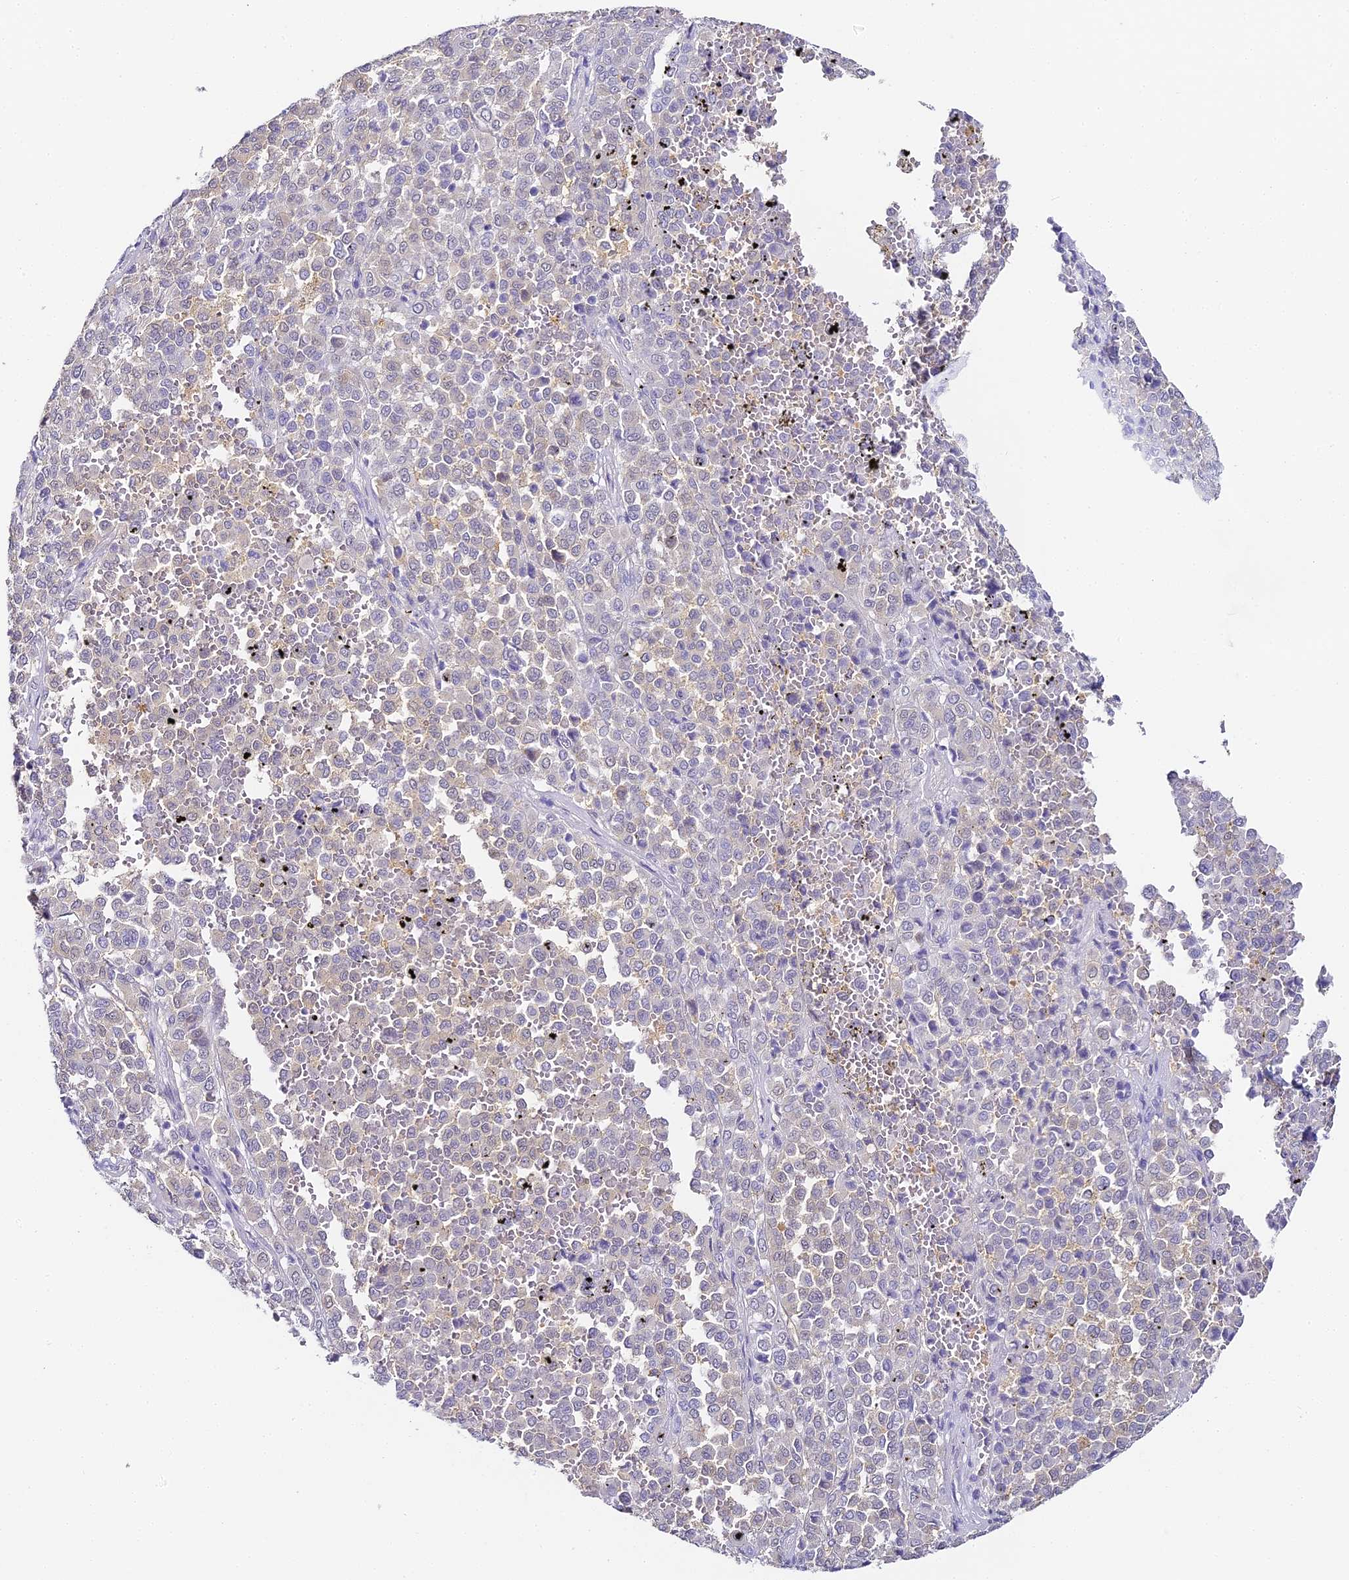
{"staining": {"intensity": "negative", "quantity": "none", "location": "none"}, "tissue": "melanoma", "cell_type": "Tumor cells", "image_type": "cancer", "snomed": [{"axis": "morphology", "description": "Malignant melanoma, Metastatic site"}, {"axis": "topography", "description": "Pancreas"}], "caption": "Malignant melanoma (metastatic site) stained for a protein using IHC displays no positivity tumor cells.", "gene": "ABHD14A-ACY1", "patient": {"sex": "female", "age": 30}}